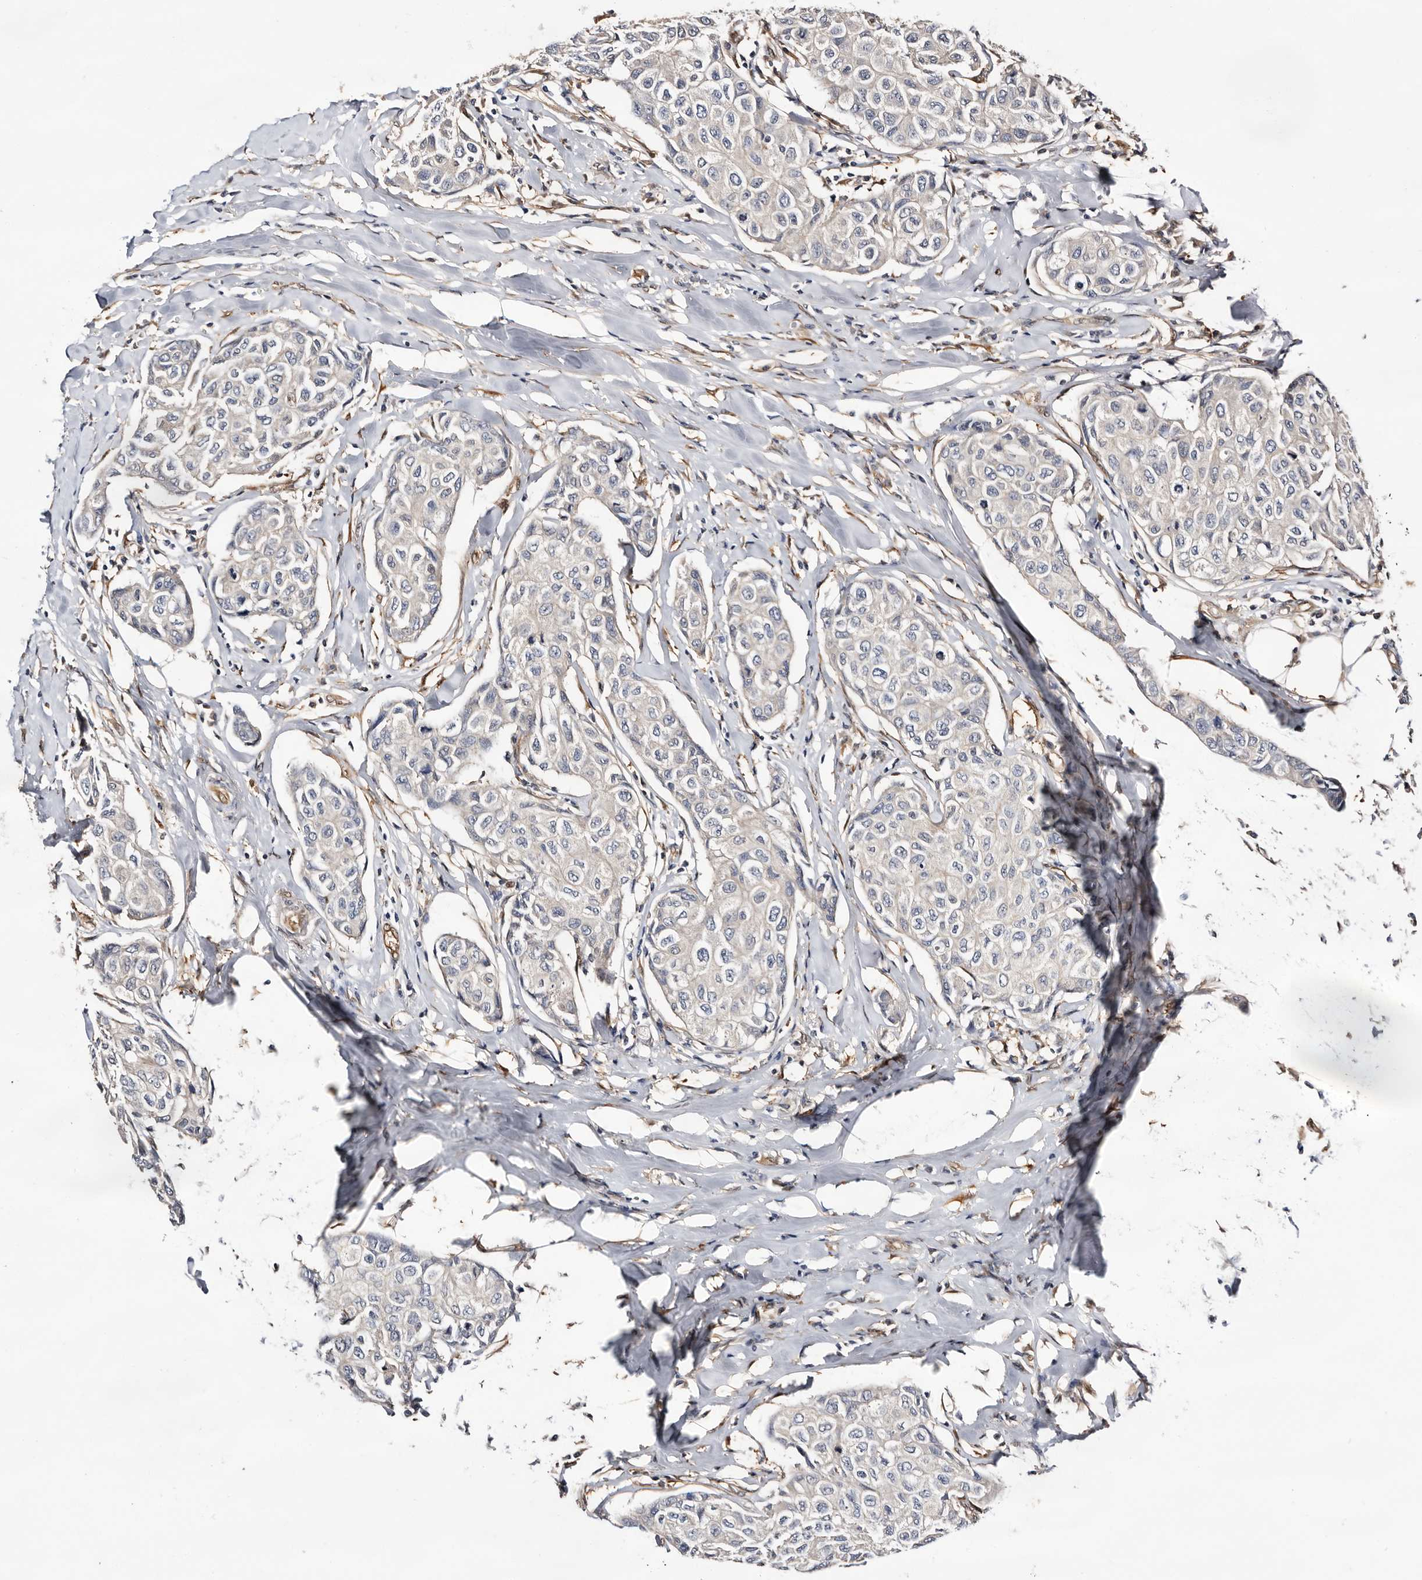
{"staining": {"intensity": "negative", "quantity": "none", "location": "none"}, "tissue": "breast cancer", "cell_type": "Tumor cells", "image_type": "cancer", "snomed": [{"axis": "morphology", "description": "Duct carcinoma"}, {"axis": "topography", "description": "Breast"}], "caption": "Immunohistochemistry (IHC) of intraductal carcinoma (breast) displays no staining in tumor cells.", "gene": "TP53I3", "patient": {"sex": "female", "age": 80}}